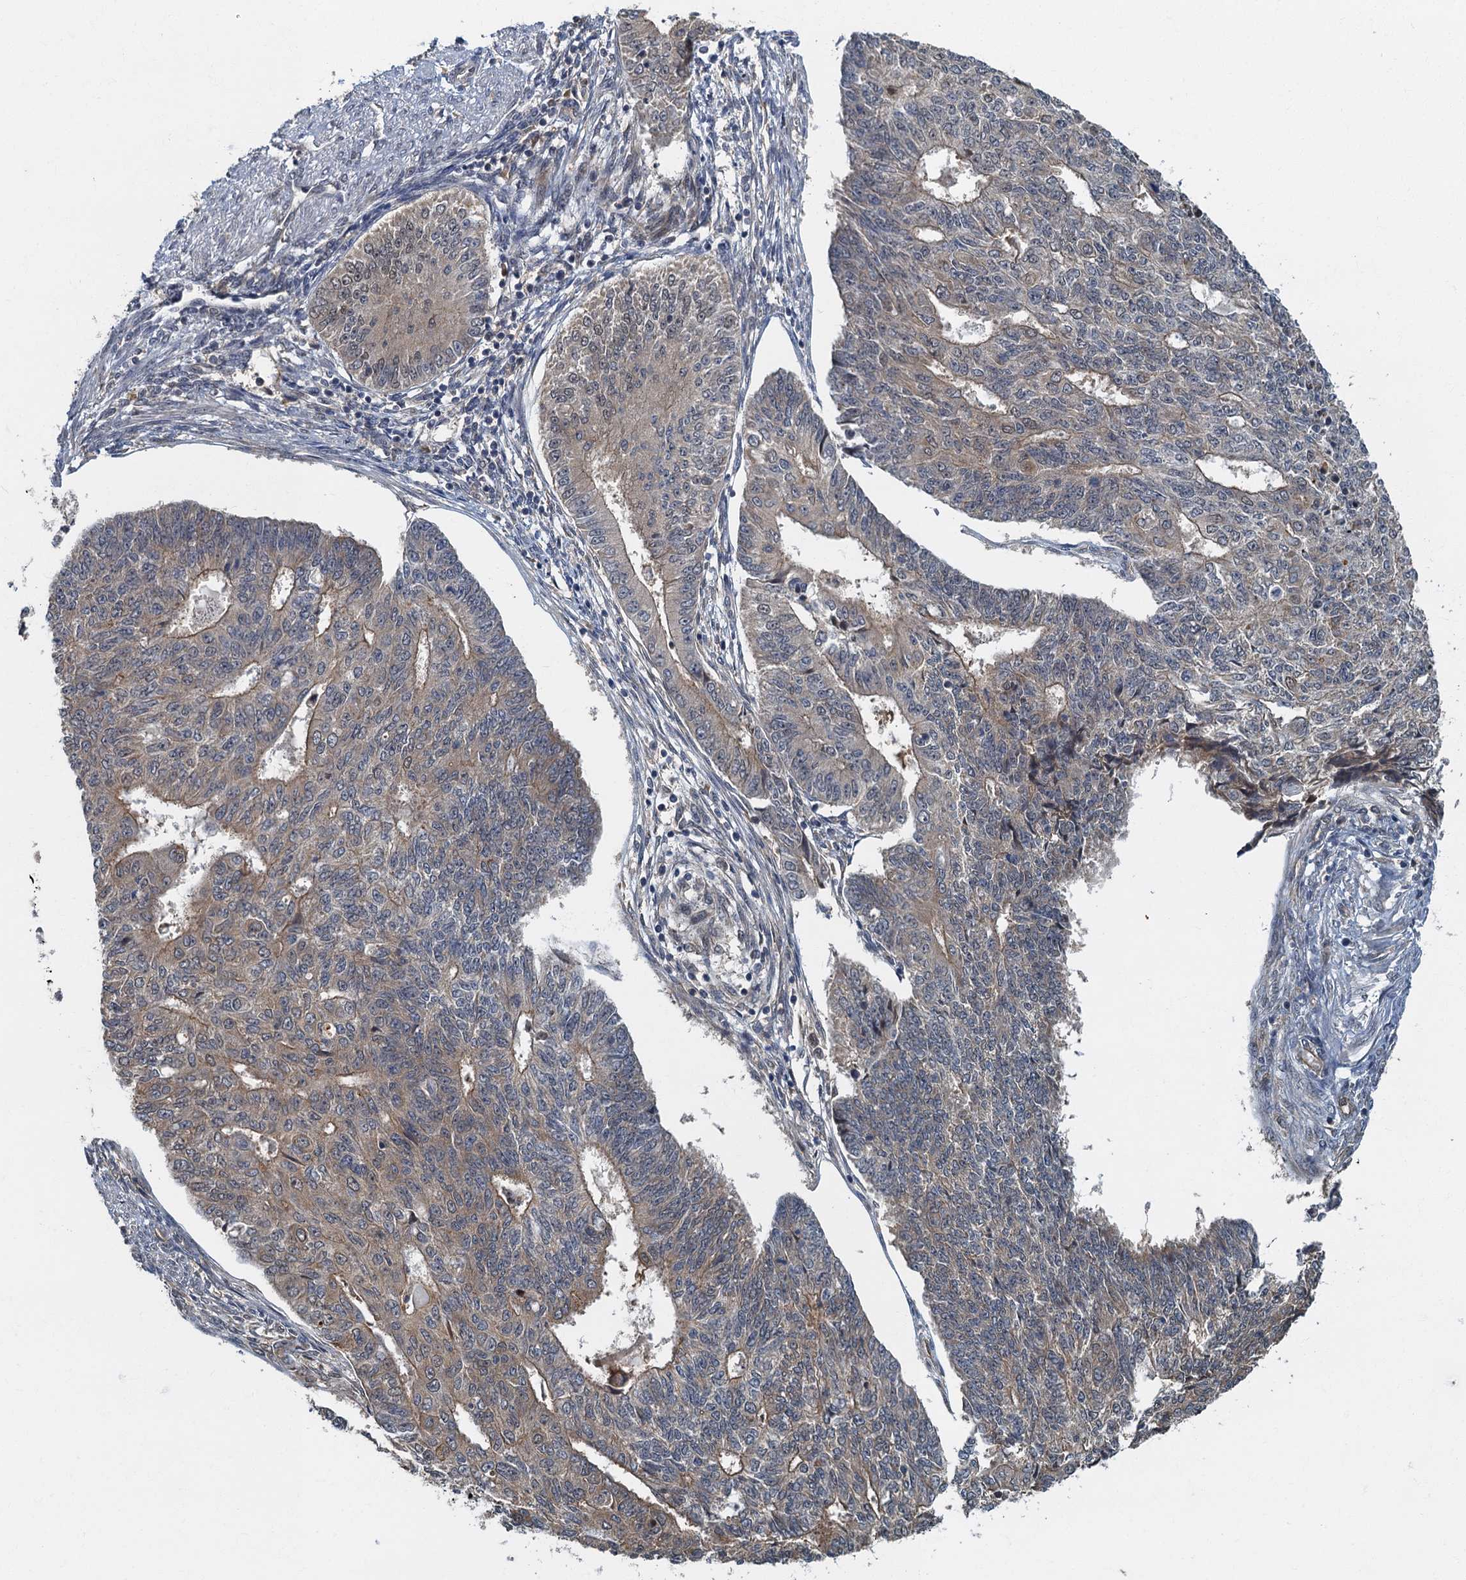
{"staining": {"intensity": "weak", "quantity": "25%-75%", "location": "cytoplasmic/membranous"}, "tissue": "endometrial cancer", "cell_type": "Tumor cells", "image_type": "cancer", "snomed": [{"axis": "morphology", "description": "Adenocarcinoma, NOS"}, {"axis": "topography", "description": "Endometrium"}], "caption": "Immunohistochemical staining of endometrial adenocarcinoma displays low levels of weak cytoplasmic/membranous protein expression in about 25%-75% of tumor cells.", "gene": "TBCK", "patient": {"sex": "female", "age": 32}}